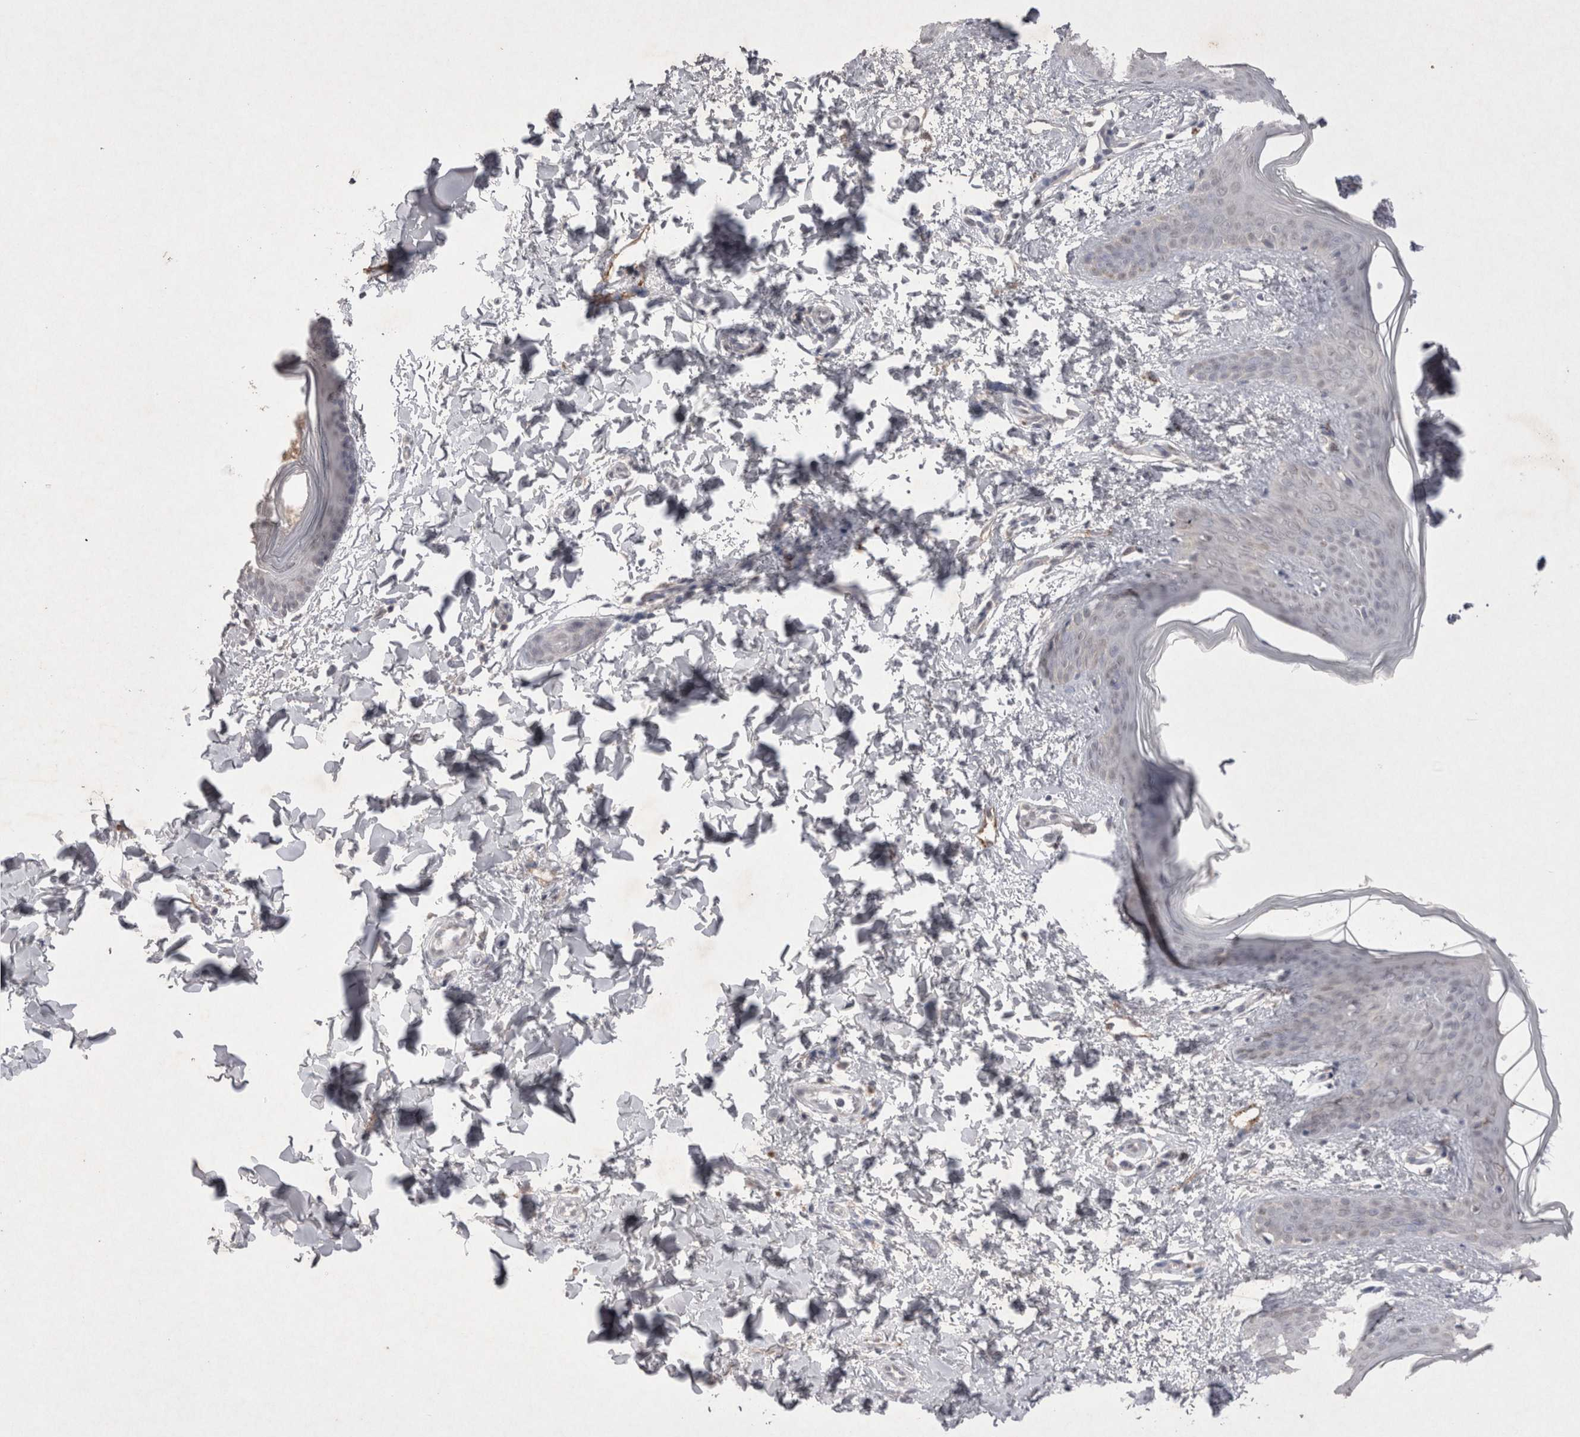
{"staining": {"intensity": "negative", "quantity": "none", "location": "none"}, "tissue": "skin", "cell_type": "Fibroblasts", "image_type": "normal", "snomed": [{"axis": "morphology", "description": "Normal tissue, NOS"}, {"axis": "topography", "description": "Skin"}], "caption": "IHC photomicrograph of normal skin stained for a protein (brown), which exhibits no positivity in fibroblasts.", "gene": "LYVE1", "patient": {"sex": "female", "age": 17}}